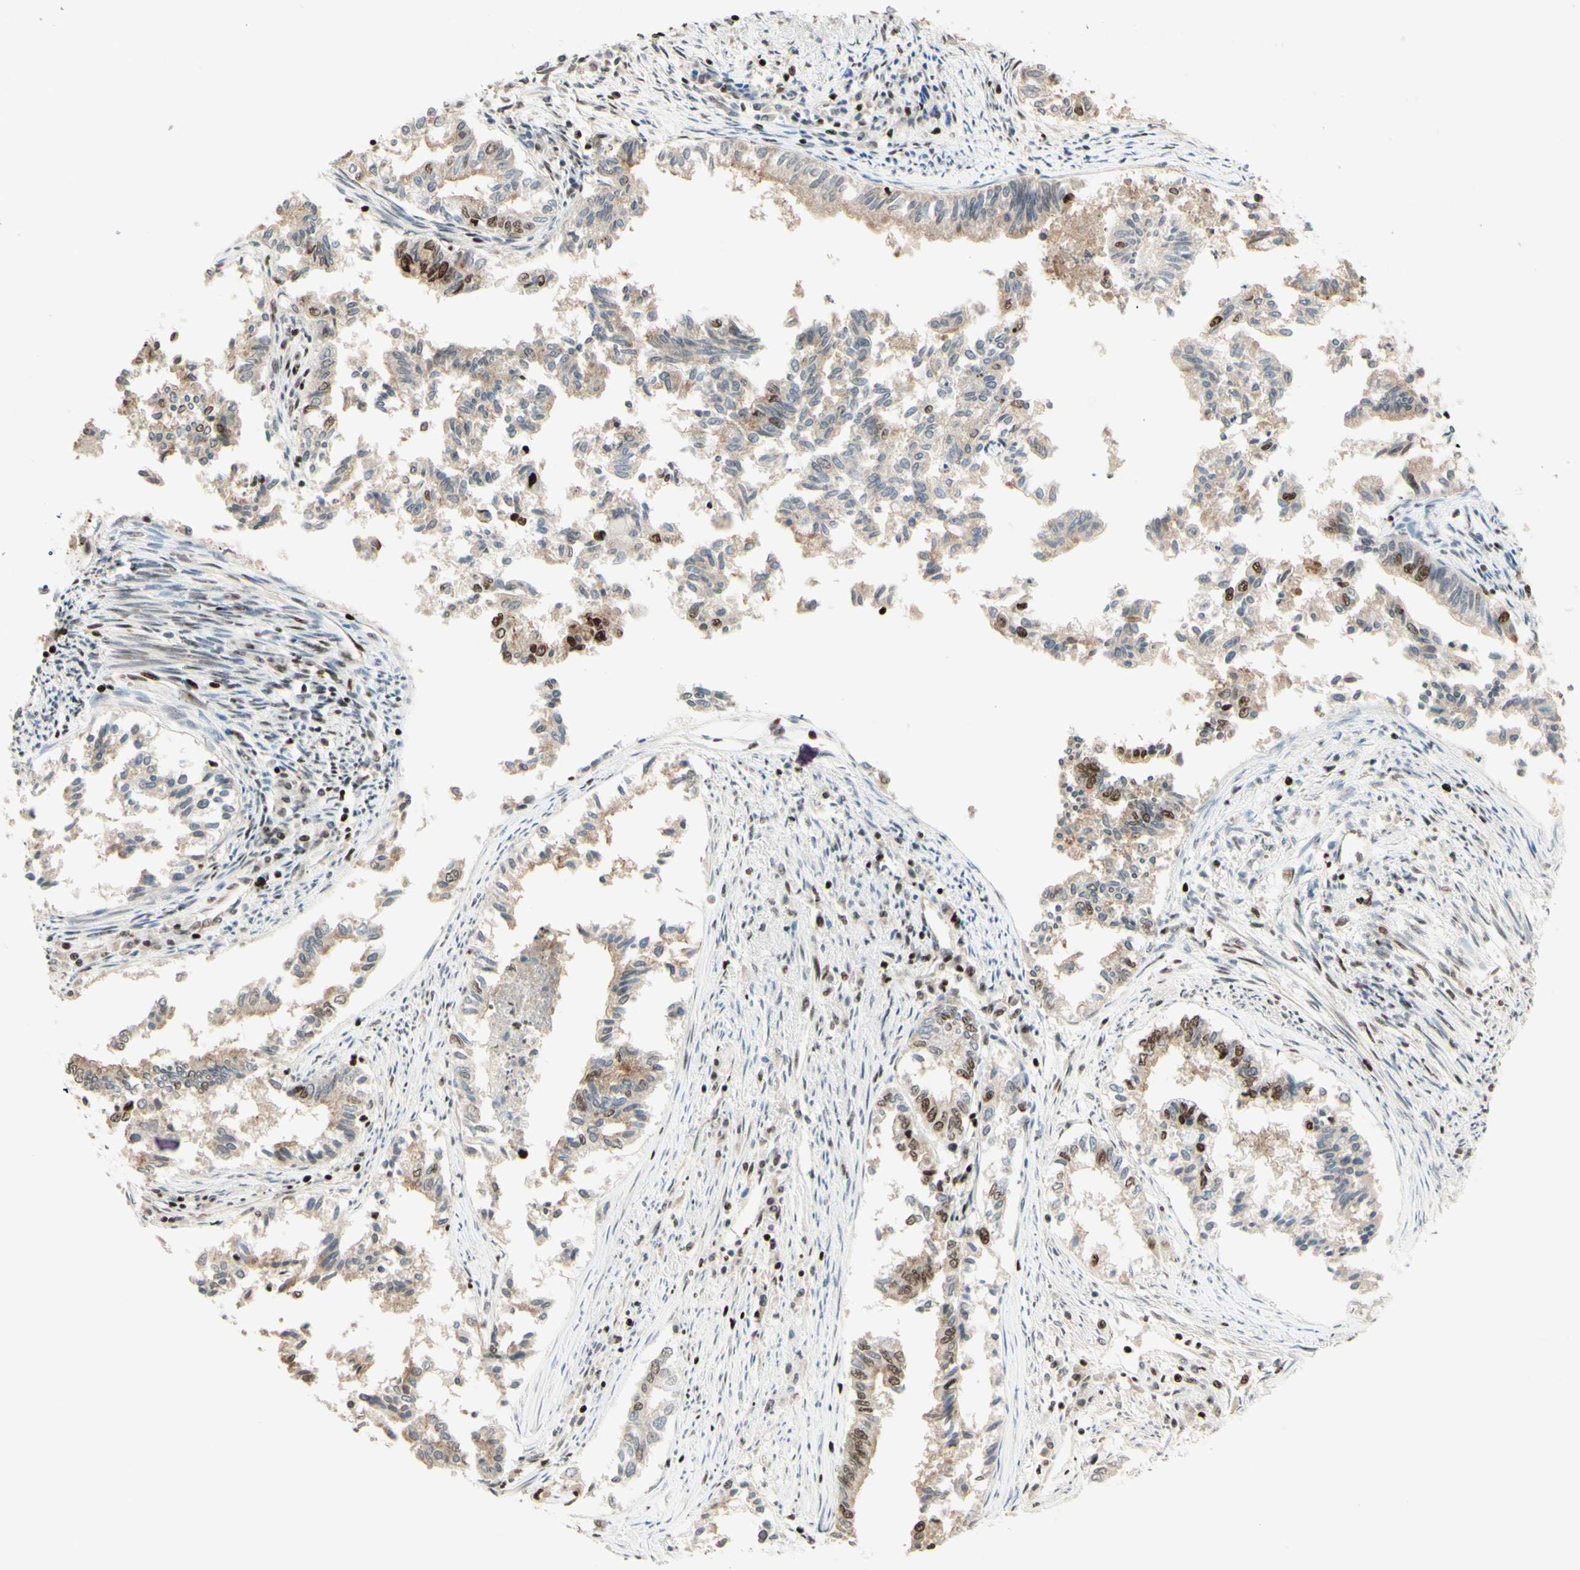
{"staining": {"intensity": "strong", "quantity": "<25%", "location": "nuclear"}, "tissue": "endometrial cancer", "cell_type": "Tumor cells", "image_type": "cancer", "snomed": [{"axis": "morphology", "description": "Necrosis, NOS"}, {"axis": "morphology", "description": "Adenocarcinoma, NOS"}, {"axis": "topography", "description": "Endometrium"}], "caption": "About <25% of tumor cells in human endometrial cancer (adenocarcinoma) reveal strong nuclear protein expression as visualized by brown immunohistochemical staining.", "gene": "CDKL5", "patient": {"sex": "female", "age": 79}}